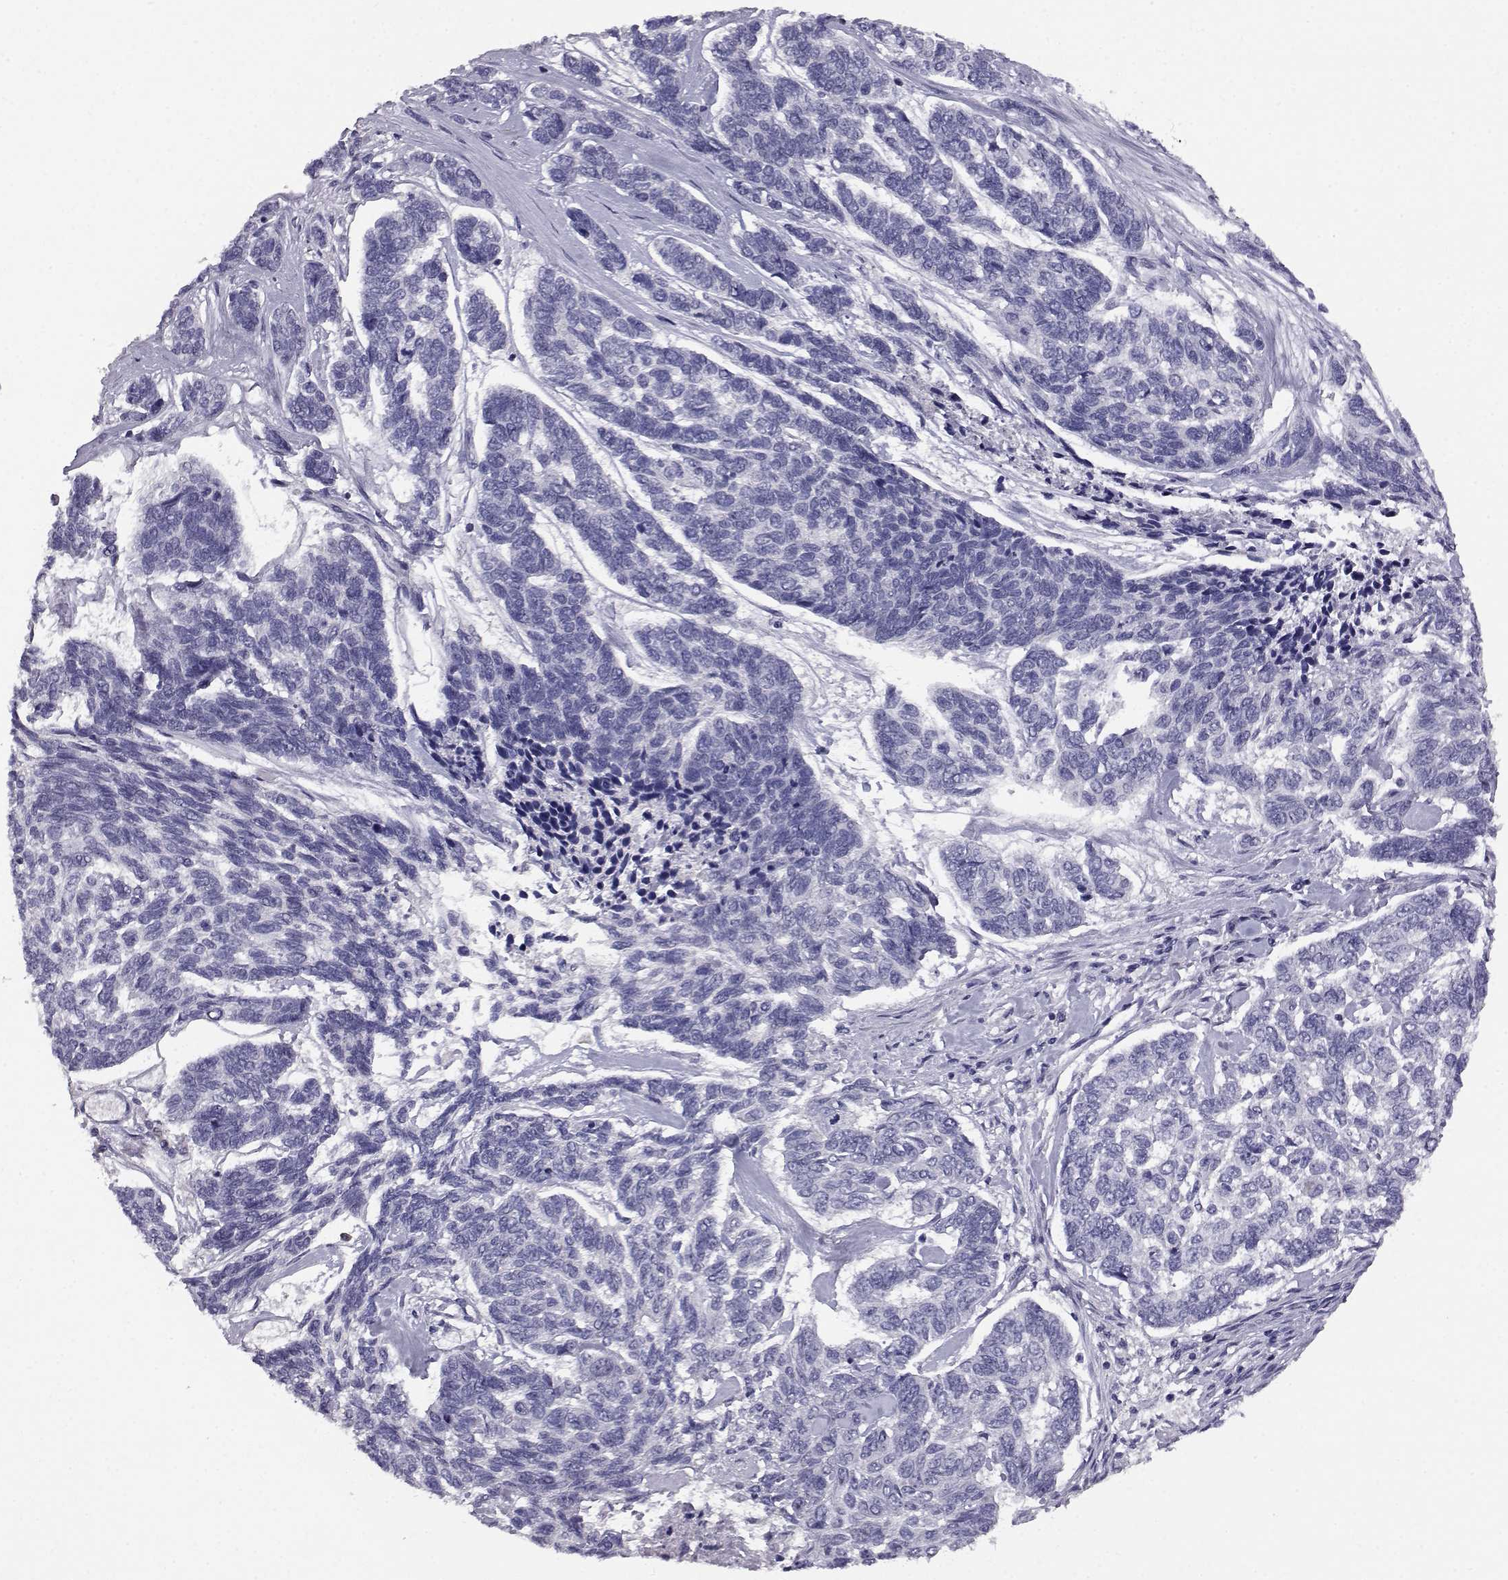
{"staining": {"intensity": "negative", "quantity": "none", "location": "none"}, "tissue": "skin cancer", "cell_type": "Tumor cells", "image_type": "cancer", "snomed": [{"axis": "morphology", "description": "Basal cell carcinoma"}, {"axis": "topography", "description": "Skin"}], "caption": "Tumor cells are negative for protein expression in human skin basal cell carcinoma.", "gene": "AKR1B1", "patient": {"sex": "female", "age": 65}}